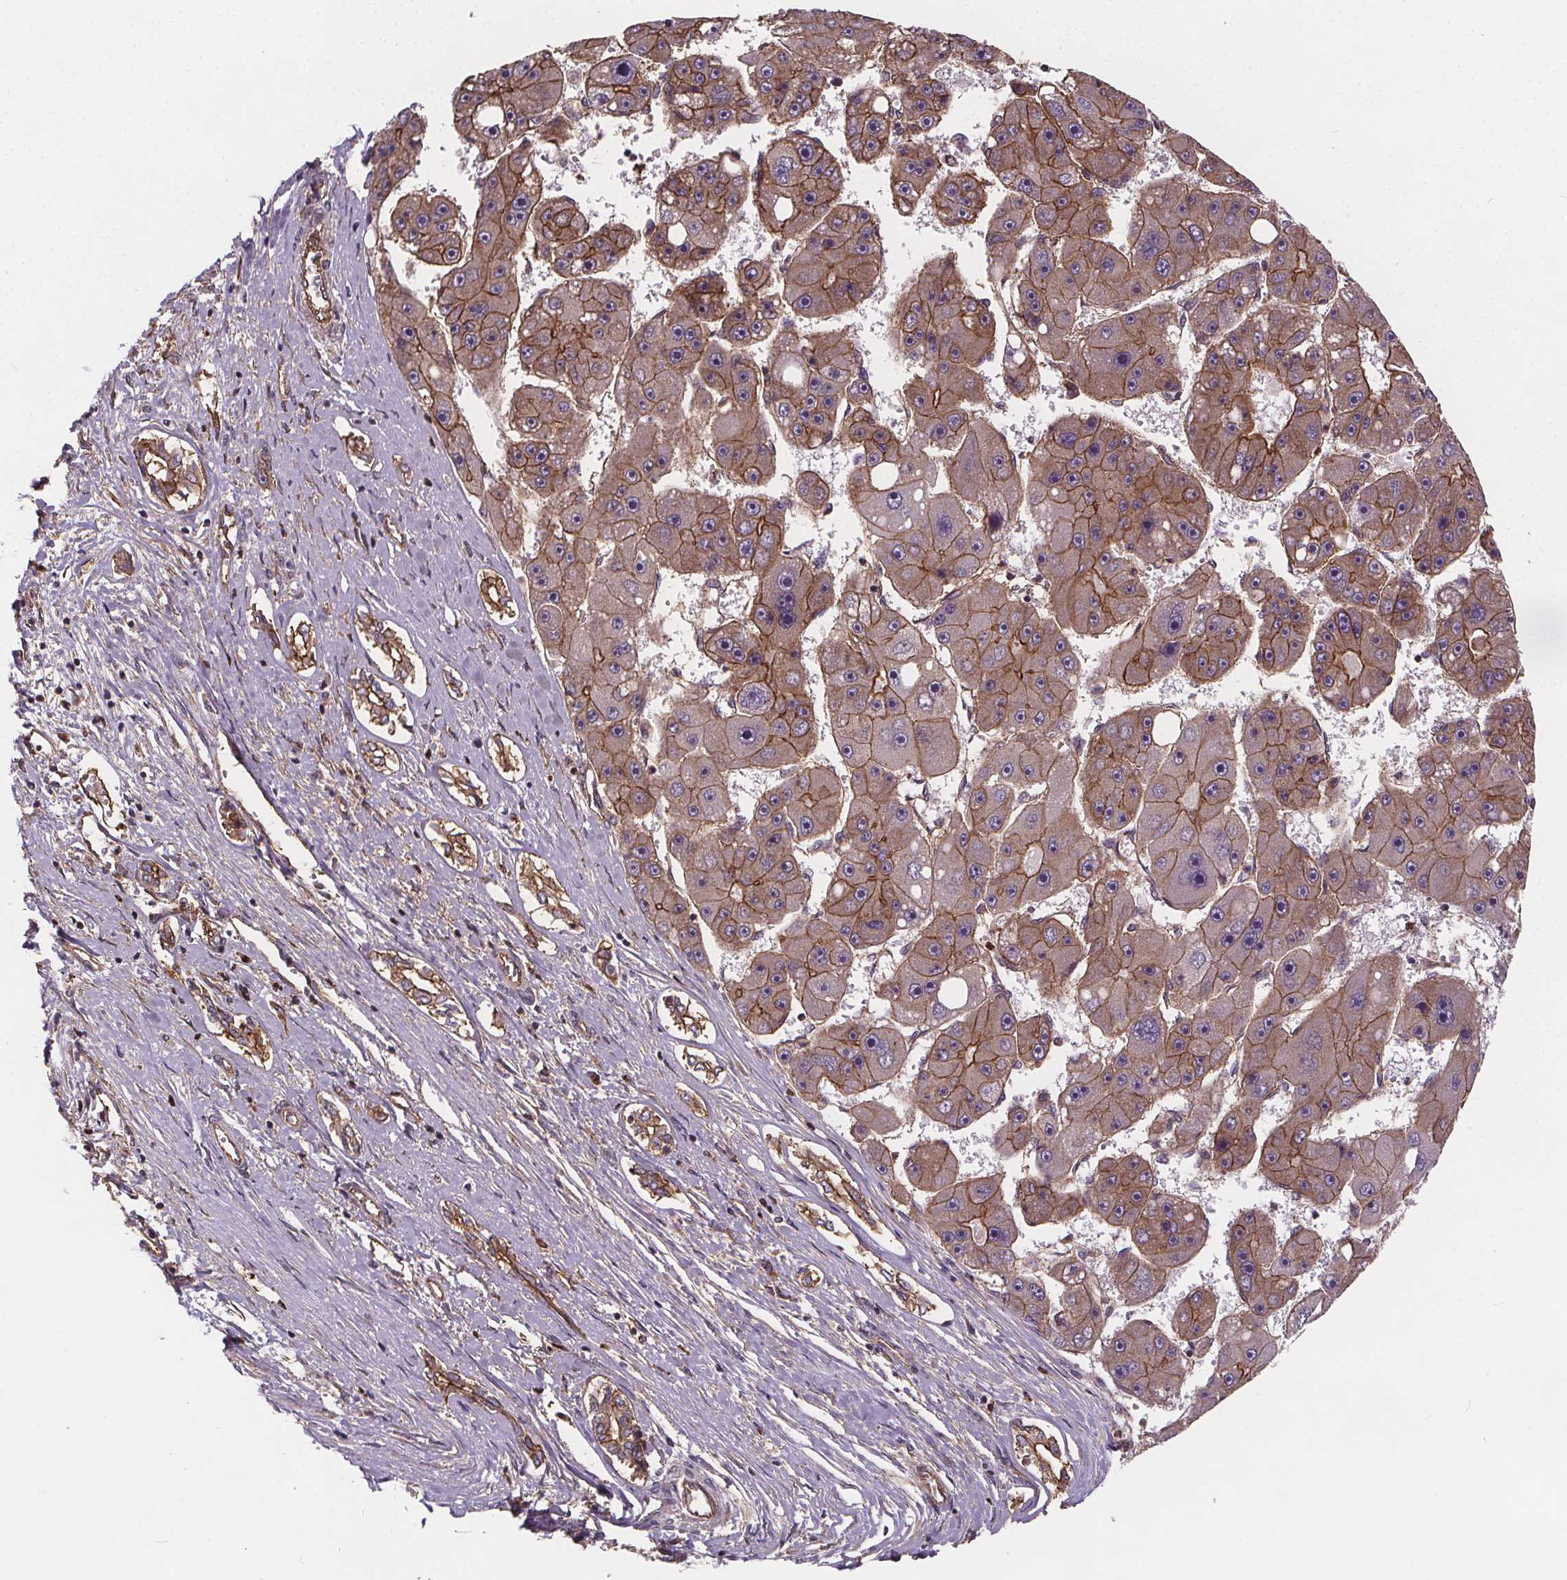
{"staining": {"intensity": "moderate", "quantity": ">75%", "location": "cytoplasmic/membranous"}, "tissue": "liver cancer", "cell_type": "Tumor cells", "image_type": "cancer", "snomed": [{"axis": "morphology", "description": "Carcinoma, Hepatocellular, NOS"}, {"axis": "topography", "description": "Liver"}], "caption": "Immunohistochemistry of liver cancer (hepatocellular carcinoma) shows medium levels of moderate cytoplasmic/membranous positivity in approximately >75% of tumor cells. (Stains: DAB (3,3'-diaminobenzidine) in brown, nuclei in blue, Microscopy: brightfield microscopy at high magnification).", "gene": "CLINT1", "patient": {"sex": "female", "age": 61}}